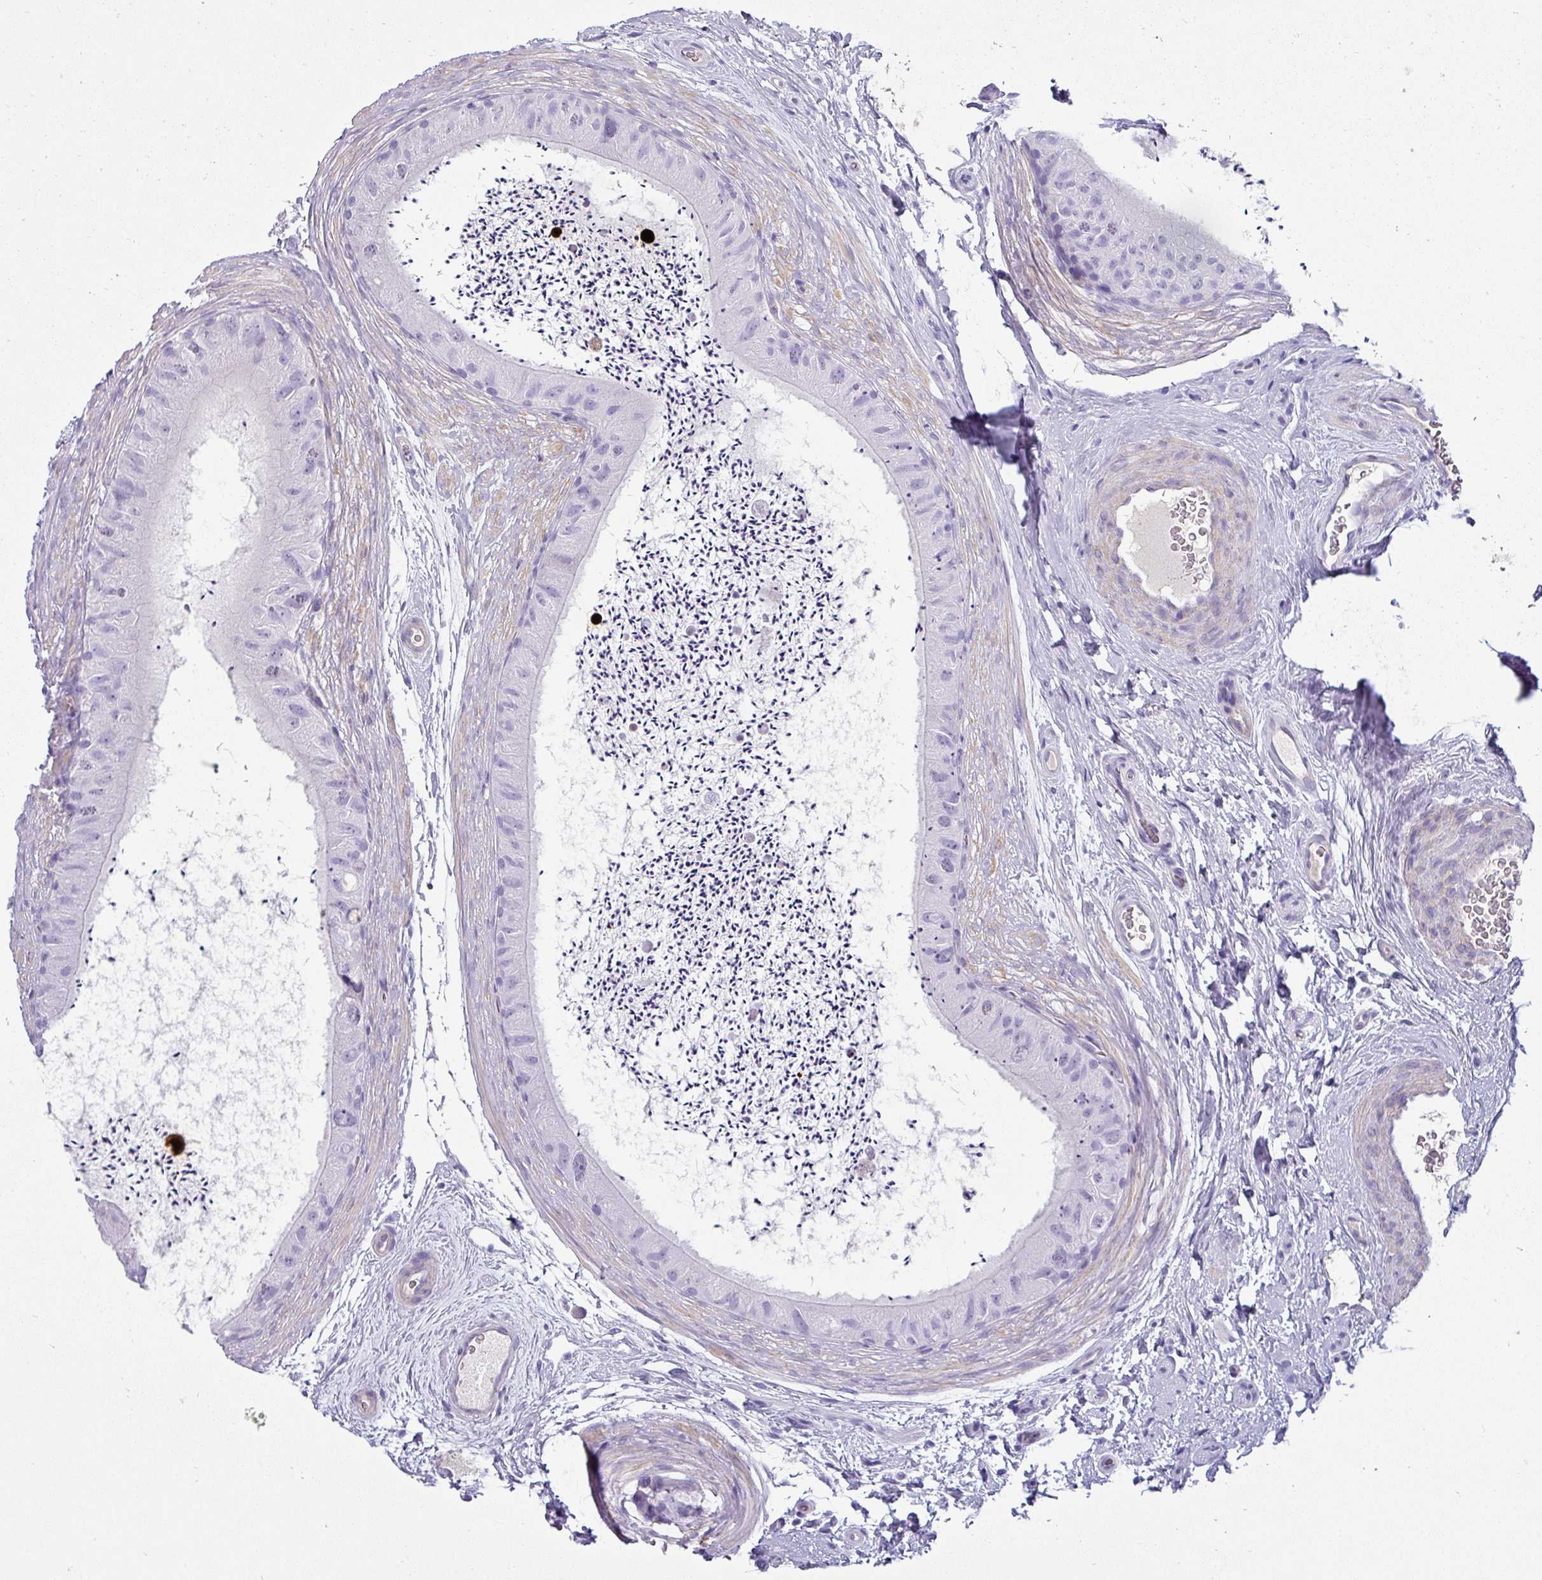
{"staining": {"intensity": "negative", "quantity": "none", "location": "none"}, "tissue": "epididymis", "cell_type": "Glandular cells", "image_type": "normal", "snomed": [{"axis": "morphology", "description": "Normal tissue, NOS"}, {"axis": "topography", "description": "Epididymis"}], "caption": "This image is of unremarkable epididymis stained with IHC to label a protein in brown with the nuclei are counter-stained blue. There is no expression in glandular cells. (DAB (3,3'-diaminobenzidine) IHC visualized using brightfield microscopy, high magnification).", "gene": "VCX2", "patient": {"sex": "male", "age": 50}}